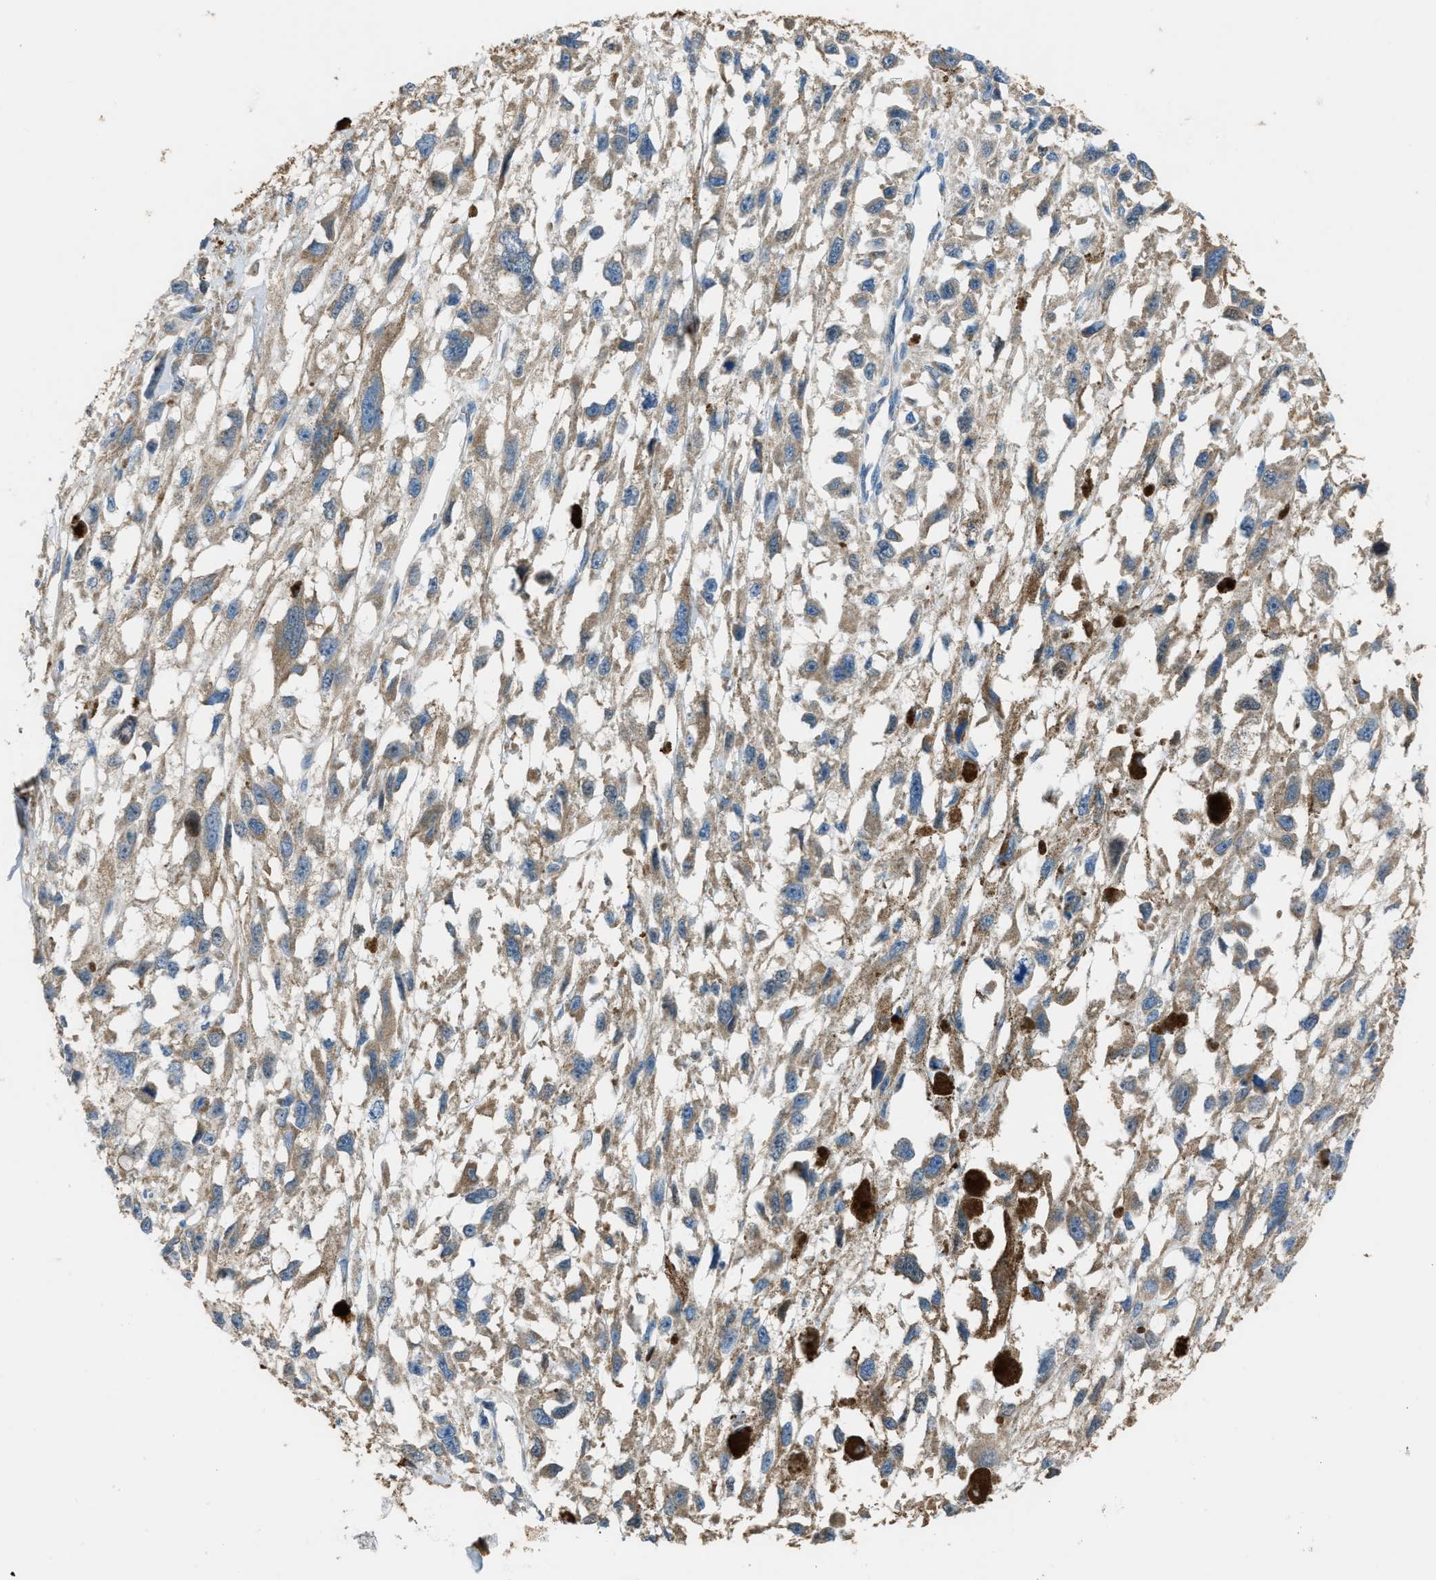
{"staining": {"intensity": "weak", "quantity": ">75%", "location": "cytoplasmic/membranous"}, "tissue": "melanoma", "cell_type": "Tumor cells", "image_type": "cancer", "snomed": [{"axis": "morphology", "description": "Malignant melanoma, Metastatic site"}, {"axis": "topography", "description": "Lymph node"}], "caption": "The immunohistochemical stain labels weak cytoplasmic/membranous positivity in tumor cells of malignant melanoma (metastatic site) tissue.", "gene": "SLC25A11", "patient": {"sex": "male", "age": 59}}